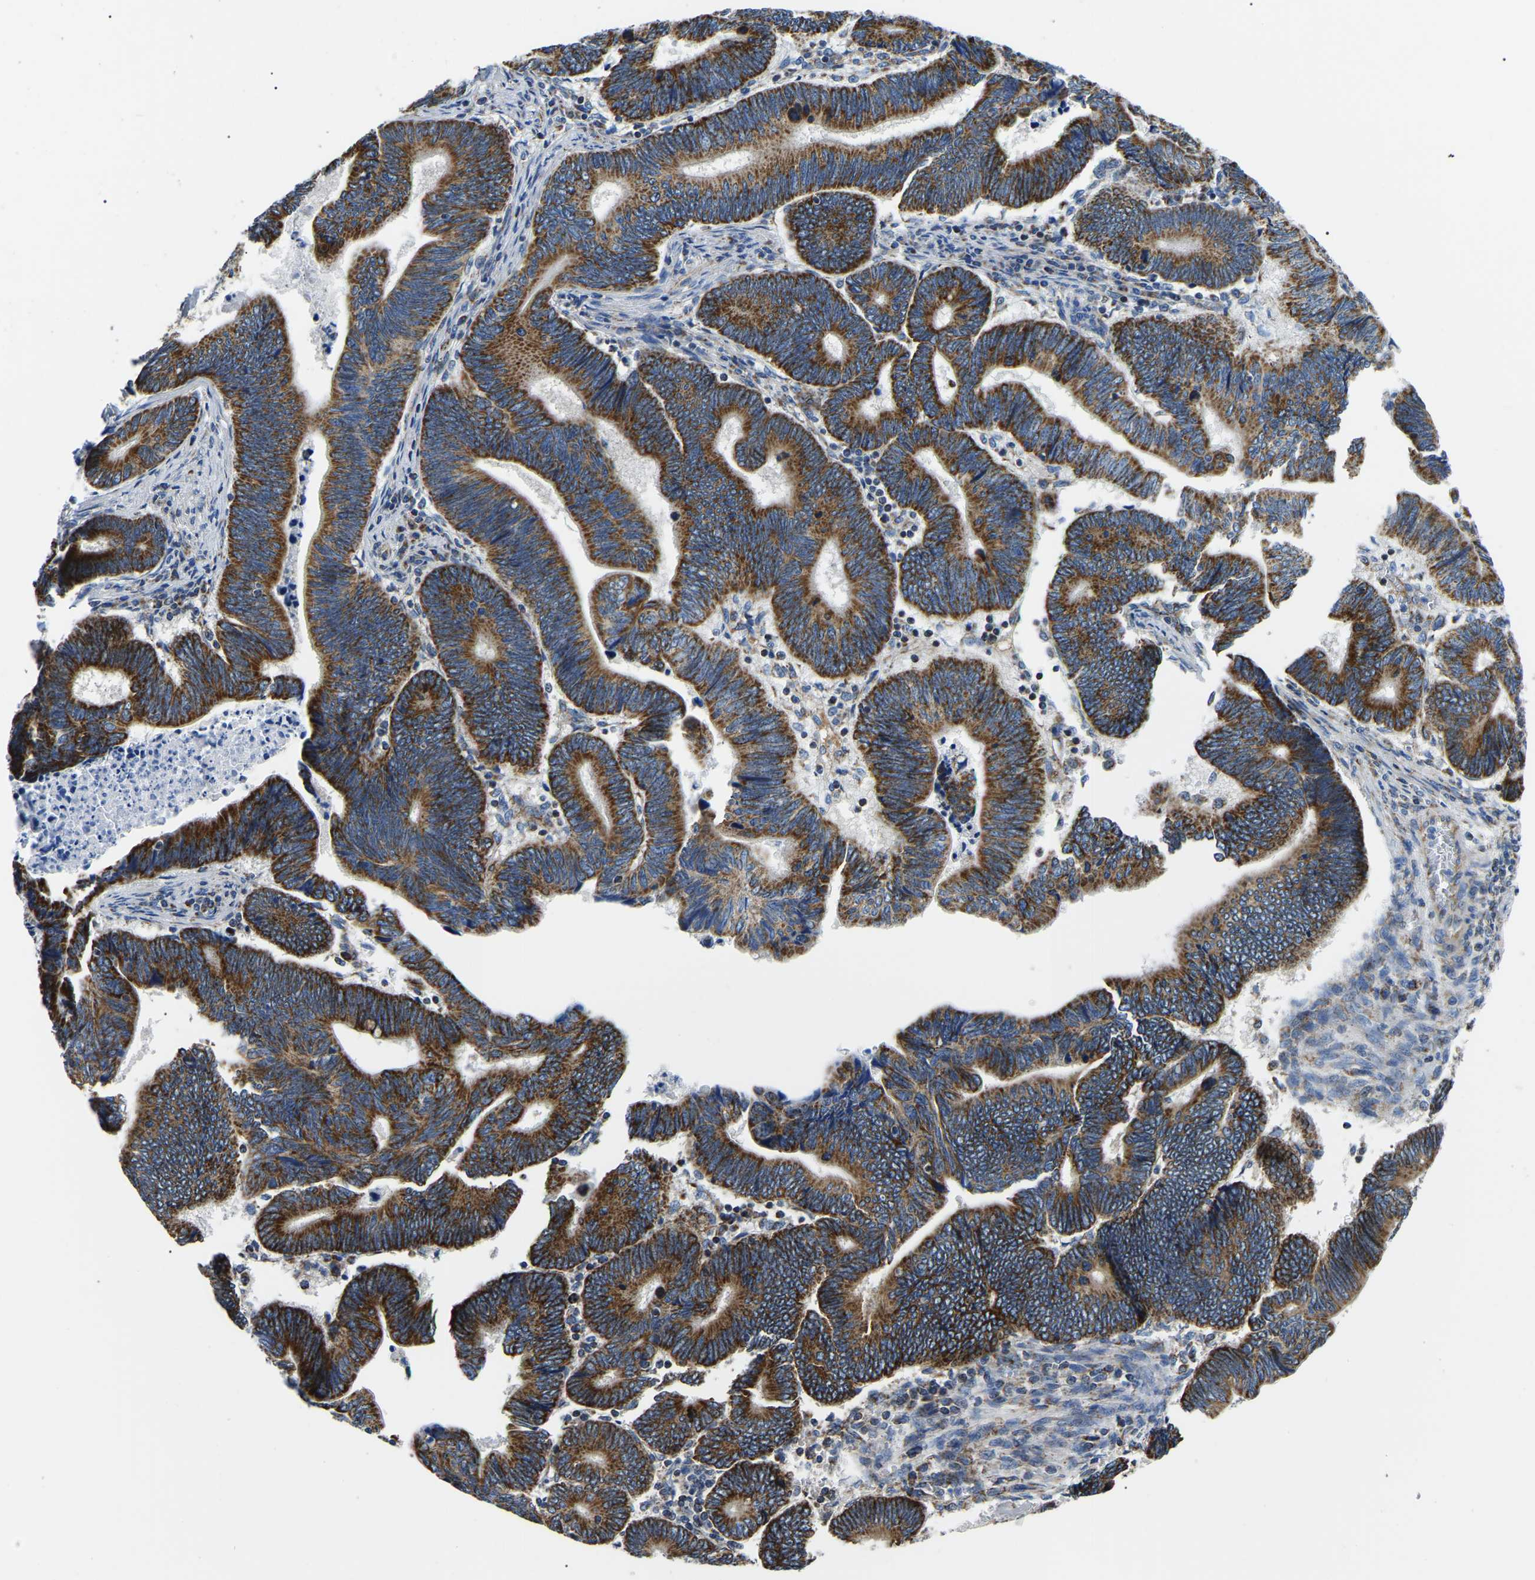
{"staining": {"intensity": "strong", "quantity": ">75%", "location": "cytoplasmic/membranous"}, "tissue": "pancreatic cancer", "cell_type": "Tumor cells", "image_type": "cancer", "snomed": [{"axis": "morphology", "description": "Adenocarcinoma, NOS"}, {"axis": "topography", "description": "Pancreas"}], "caption": "Tumor cells exhibit strong cytoplasmic/membranous positivity in approximately >75% of cells in pancreatic cancer.", "gene": "PPM1E", "patient": {"sex": "female", "age": 70}}